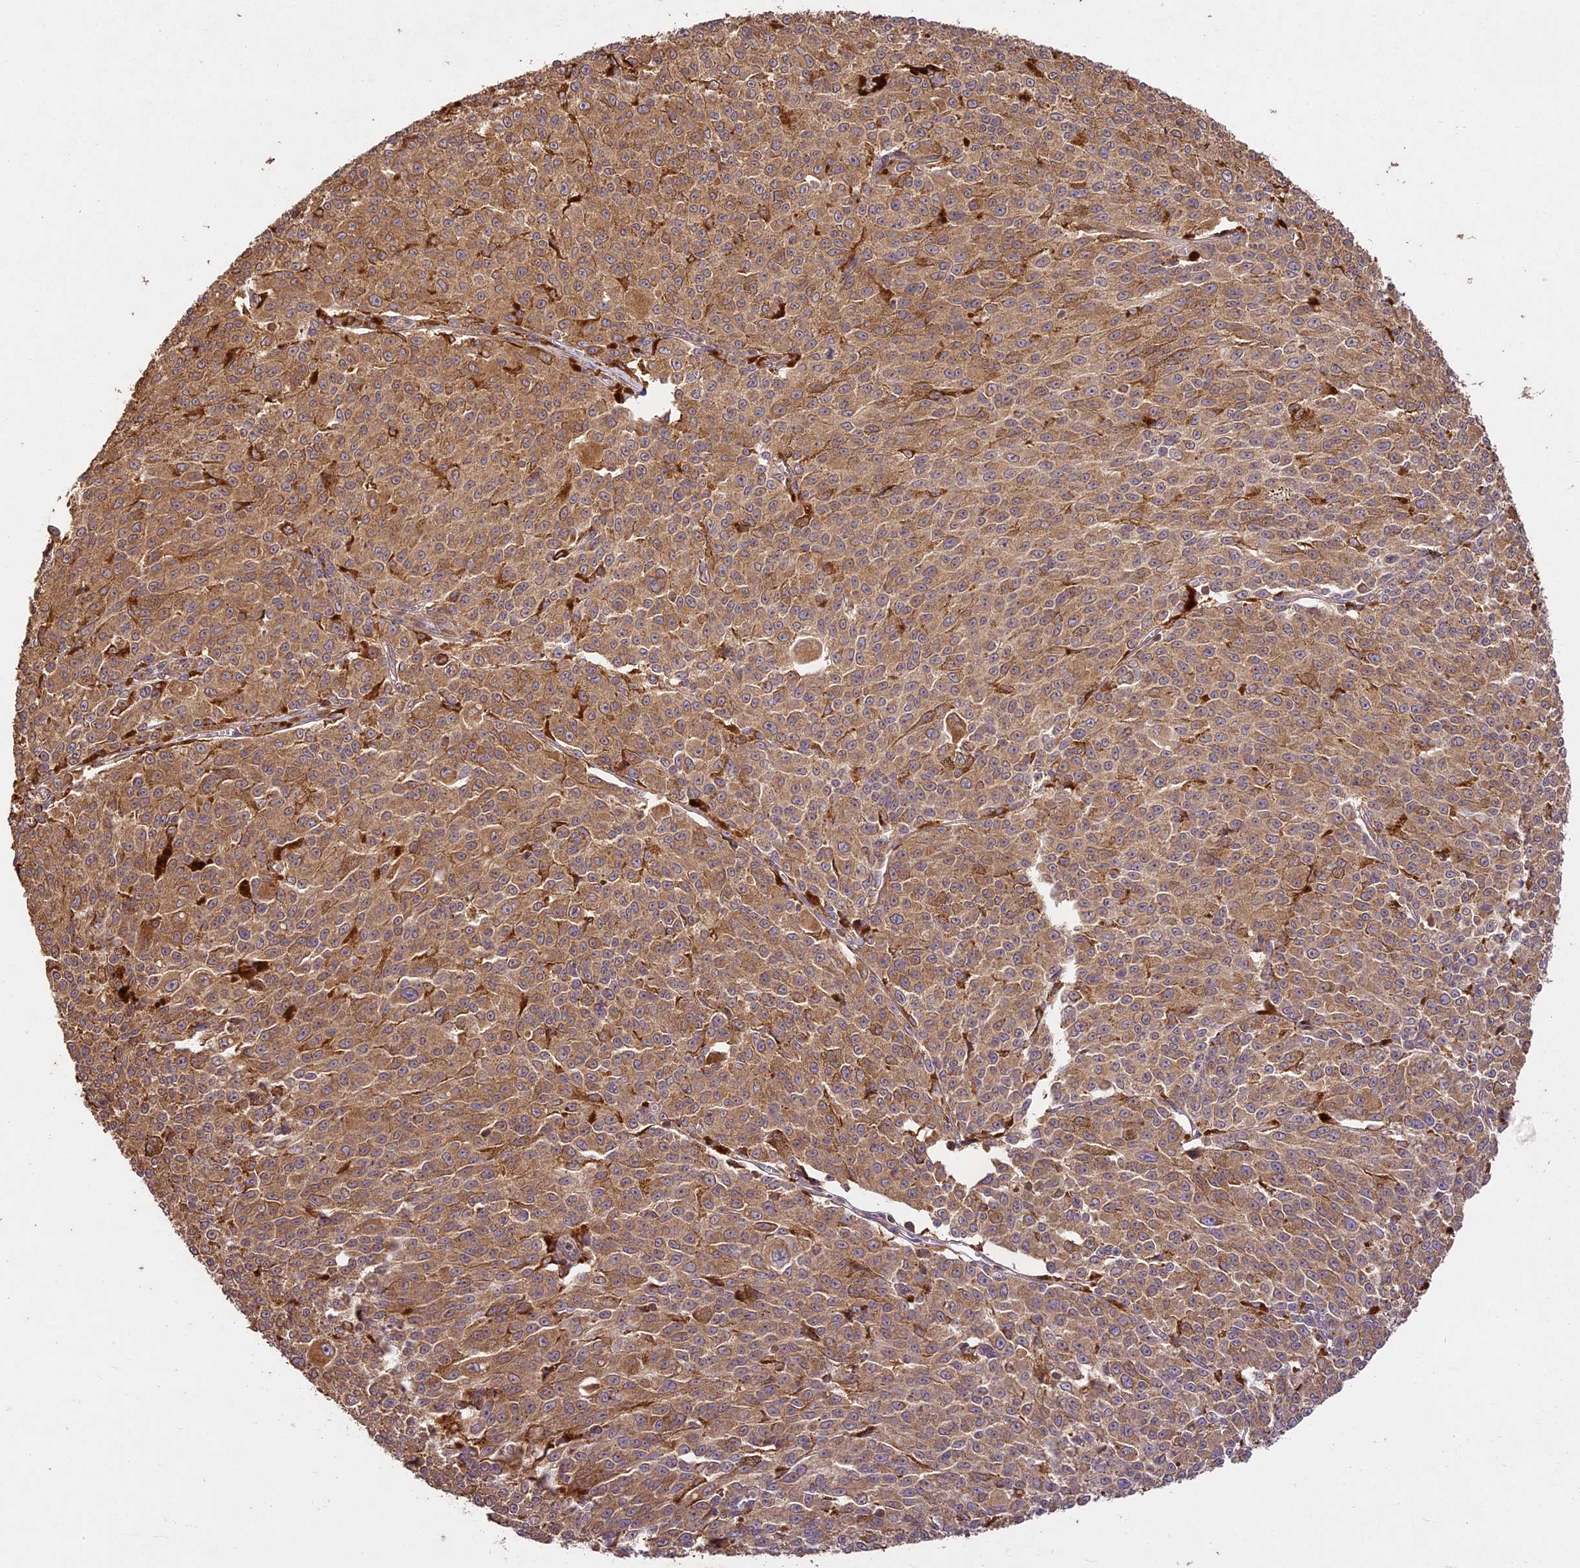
{"staining": {"intensity": "moderate", "quantity": ">75%", "location": "cytoplasmic/membranous"}, "tissue": "melanoma", "cell_type": "Tumor cells", "image_type": "cancer", "snomed": [{"axis": "morphology", "description": "Malignant melanoma, NOS"}, {"axis": "topography", "description": "Skin"}], "caption": "This is a histology image of immunohistochemistry (IHC) staining of malignant melanoma, which shows moderate positivity in the cytoplasmic/membranous of tumor cells.", "gene": "BRAP", "patient": {"sex": "female", "age": 52}}